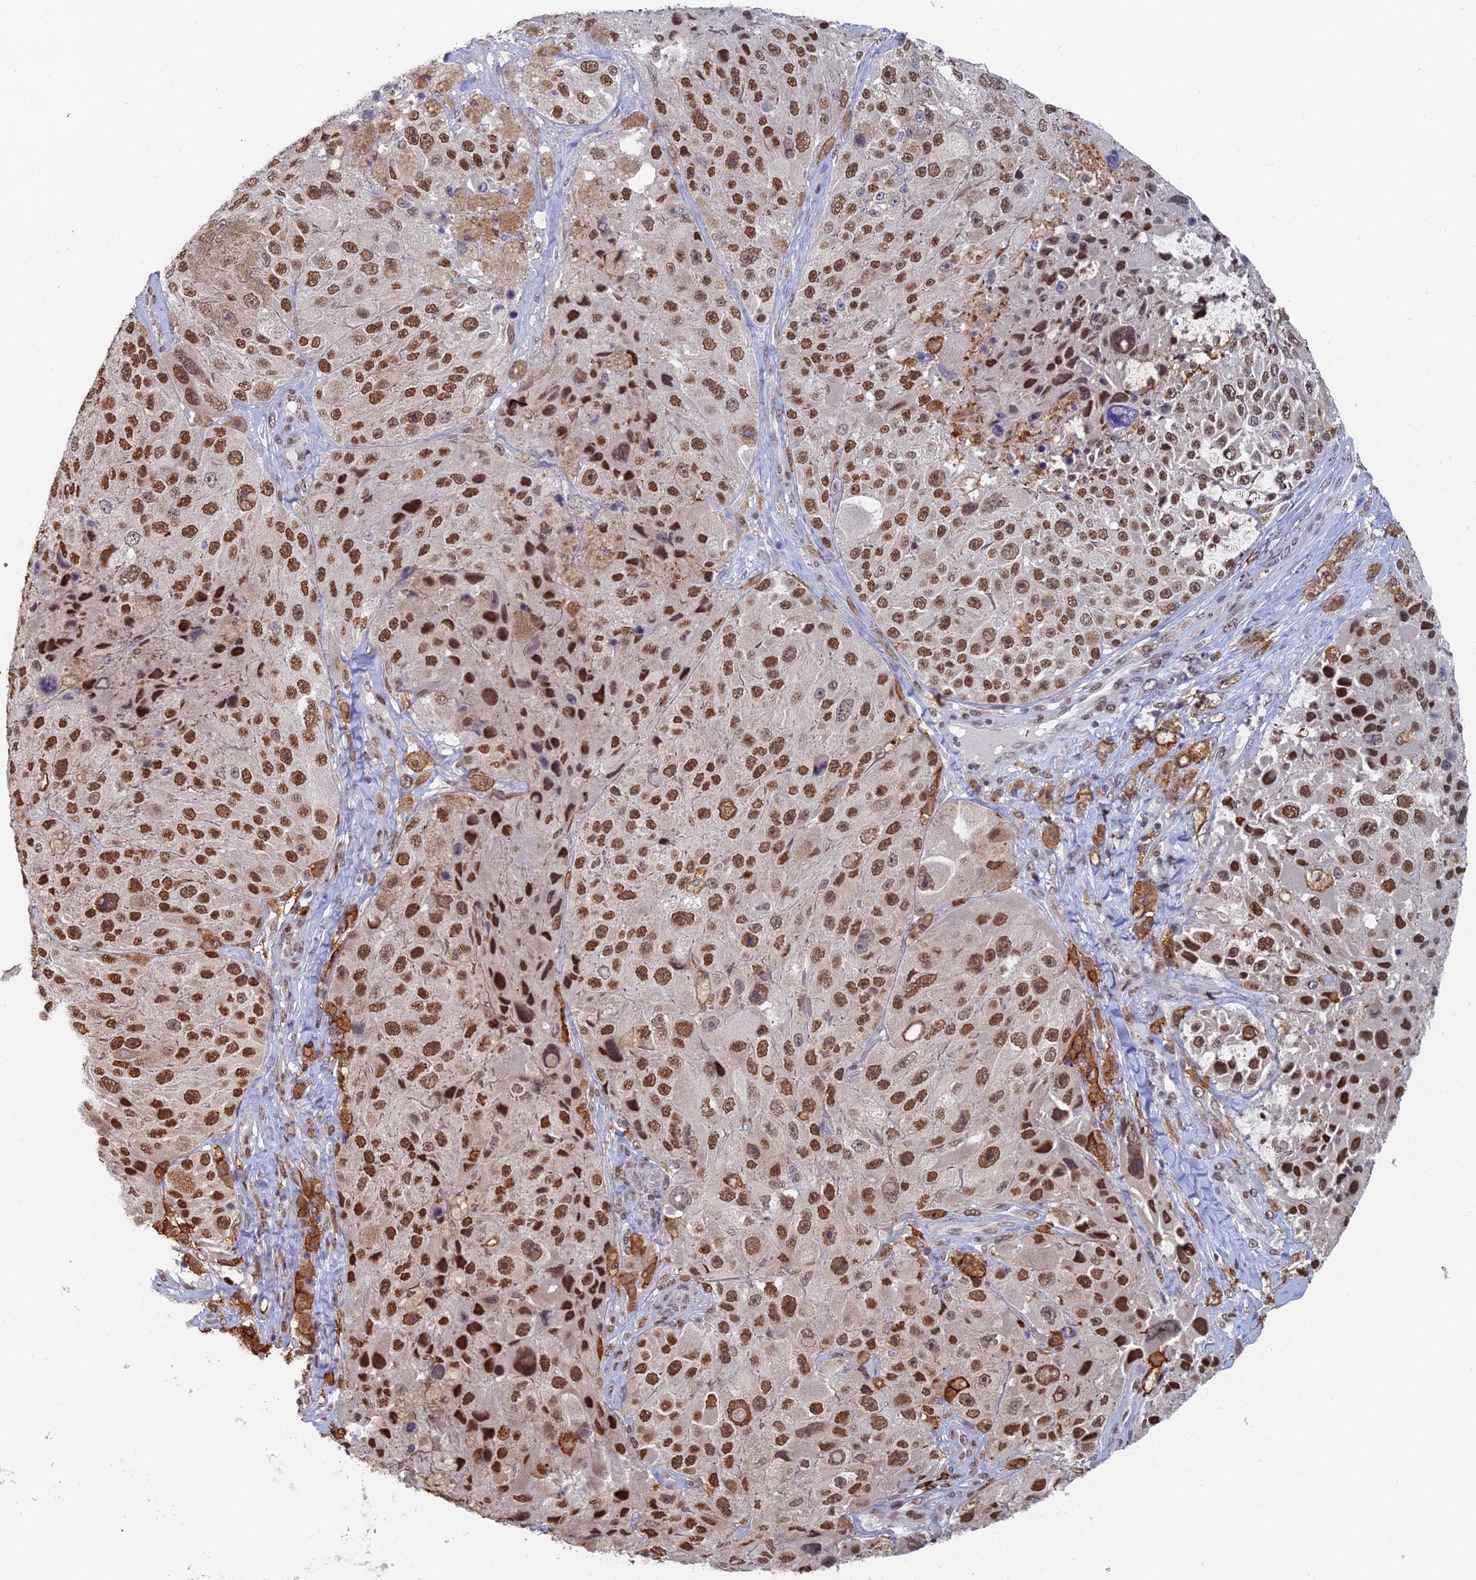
{"staining": {"intensity": "strong", "quantity": ">75%", "location": "nuclear"}, "tissue": "melanoma", "cell_type": "Tumor cells", "image_type": "cancer", "snomed": [{"axis": "morphology", "description": "Malignant melanoma, Metastatic site"}, {"axis": "topography", "description": "Lymph node"}], "caption": "A histopathology image of human melanoma stained for a protein exhibits strong nuclear brown staining in tumor cells.", "gene": "GPATCH1", "patient": {"sex": "male", "age": 62}}